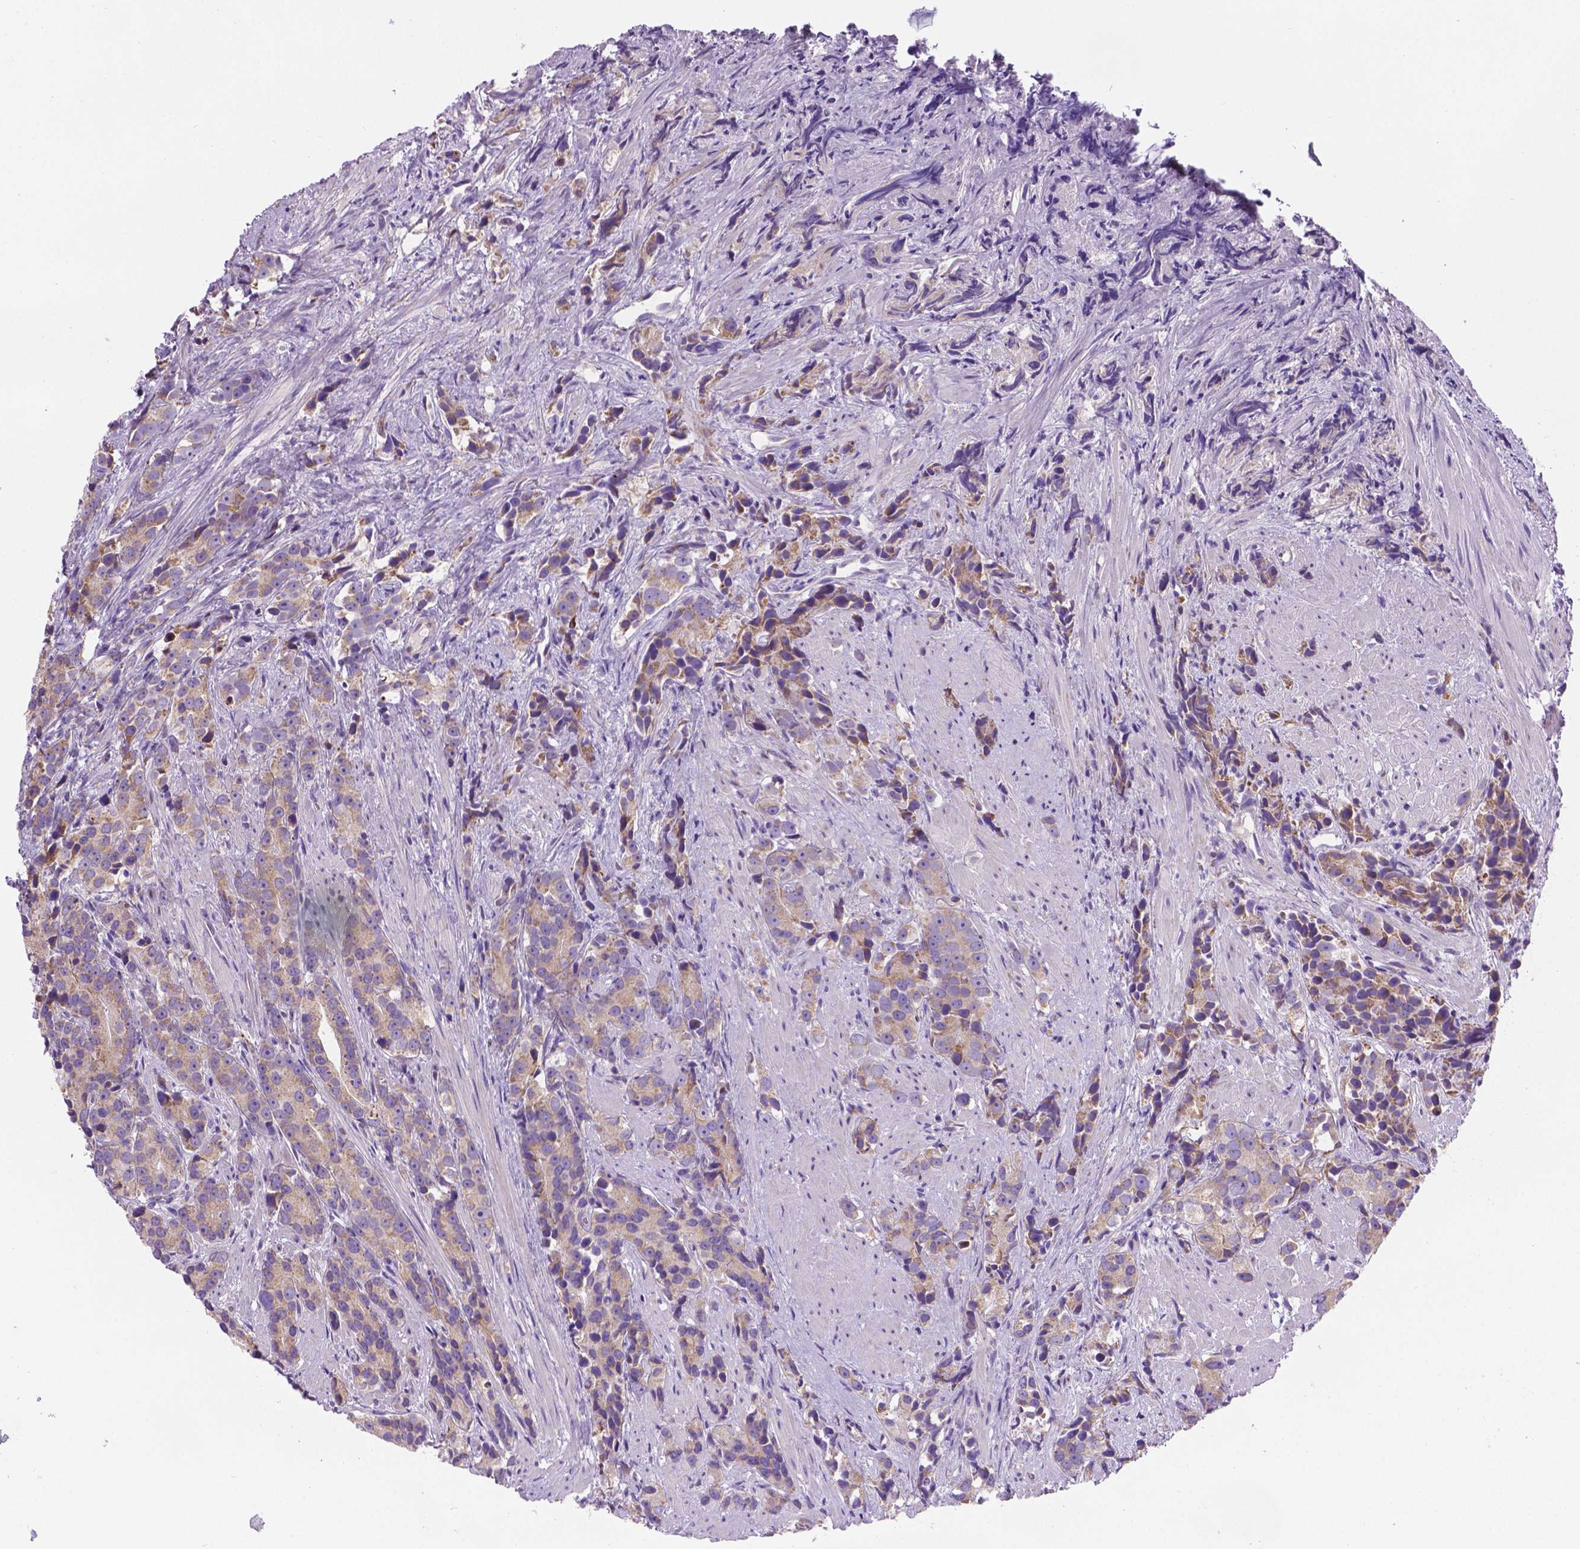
{"staining": {"intensity": "weak", "quantity": ">75%", "location": "cytoplasmic/membranous"}, "tissue": "prostate cancer", "cell_type": "Tumor cells", "image_type": "cancer", "snomed": [{"axis": "morphology", "description": "Adenocarcinoma, High grade"}, {"axis": "topography", "description": "Prostate"}], "caption": "Protein expression by immunohistochemistry displays weak cytoplasmic/membranous expression in about >75% of tumor cells in adenocarcinoma (high-grade) (prostate).", "gene": "CSPG5", "patient": {"sex": "male", "age": 90}}